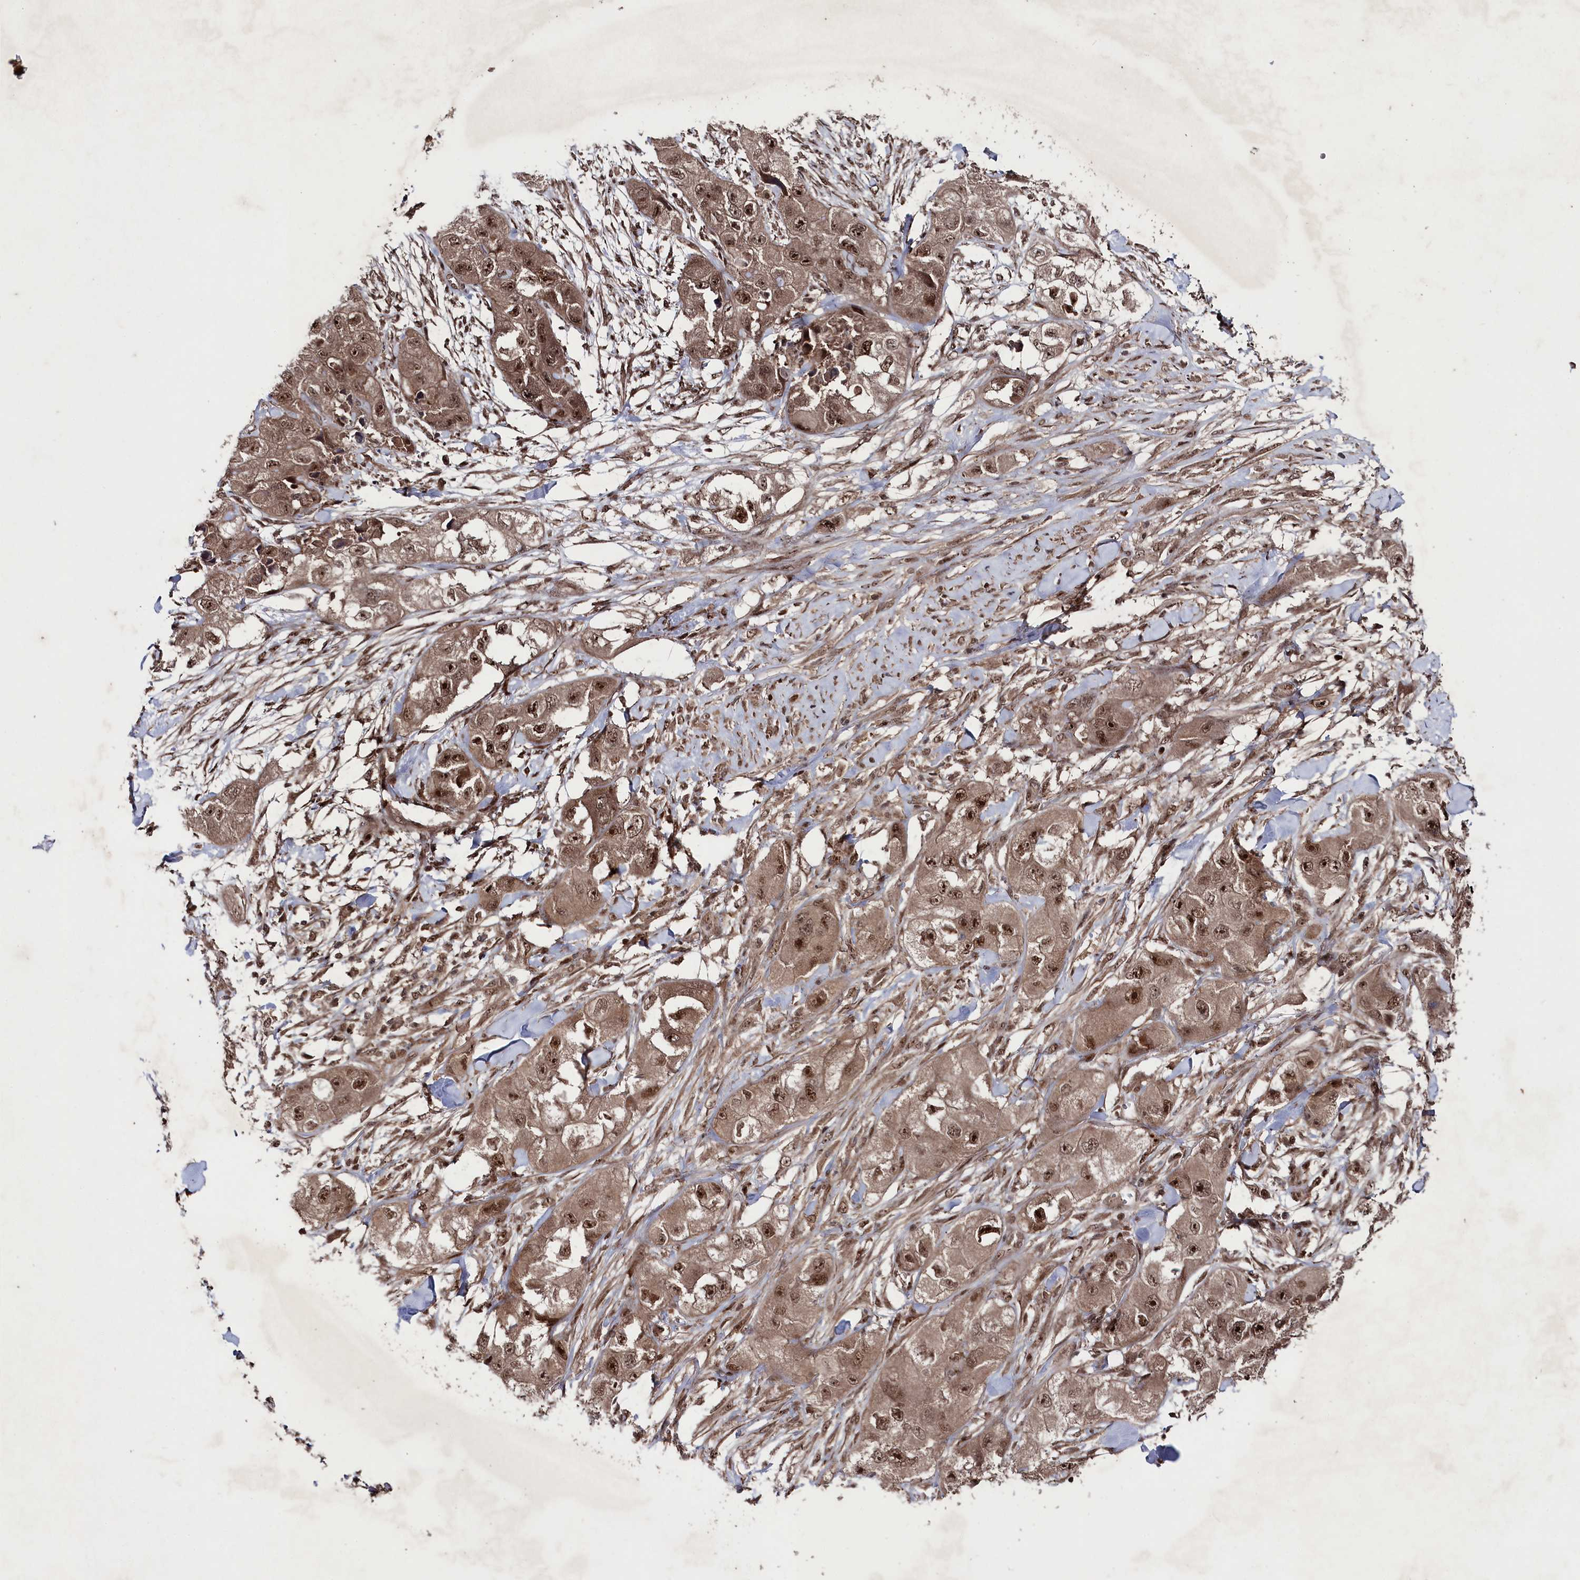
{"staining": {"intensity": "moderate", "quantity": ">75%", "location": "cytoplasmic/membranous,nuclear"}, "tissue": "skin cancer", "cell_type": "Tumor cells", "image_type": "cancer", "snomed": [{"axis": "morphology", "description": "Squamous cell carcinoma, NOS"}, {"axis": "topography", "description": "Skin"}, {"axis": "topography", "description": "Subcutis"}], "caption": "IHC of human squamous cell carcinoma (skin) demonstrates medium levels of moderate cytoplasmic/membranous and nuclear positivity in approximately >75% of tumor cells.", "gene": "BORCS7", "patient": {"sex": "male", "age": 73}}